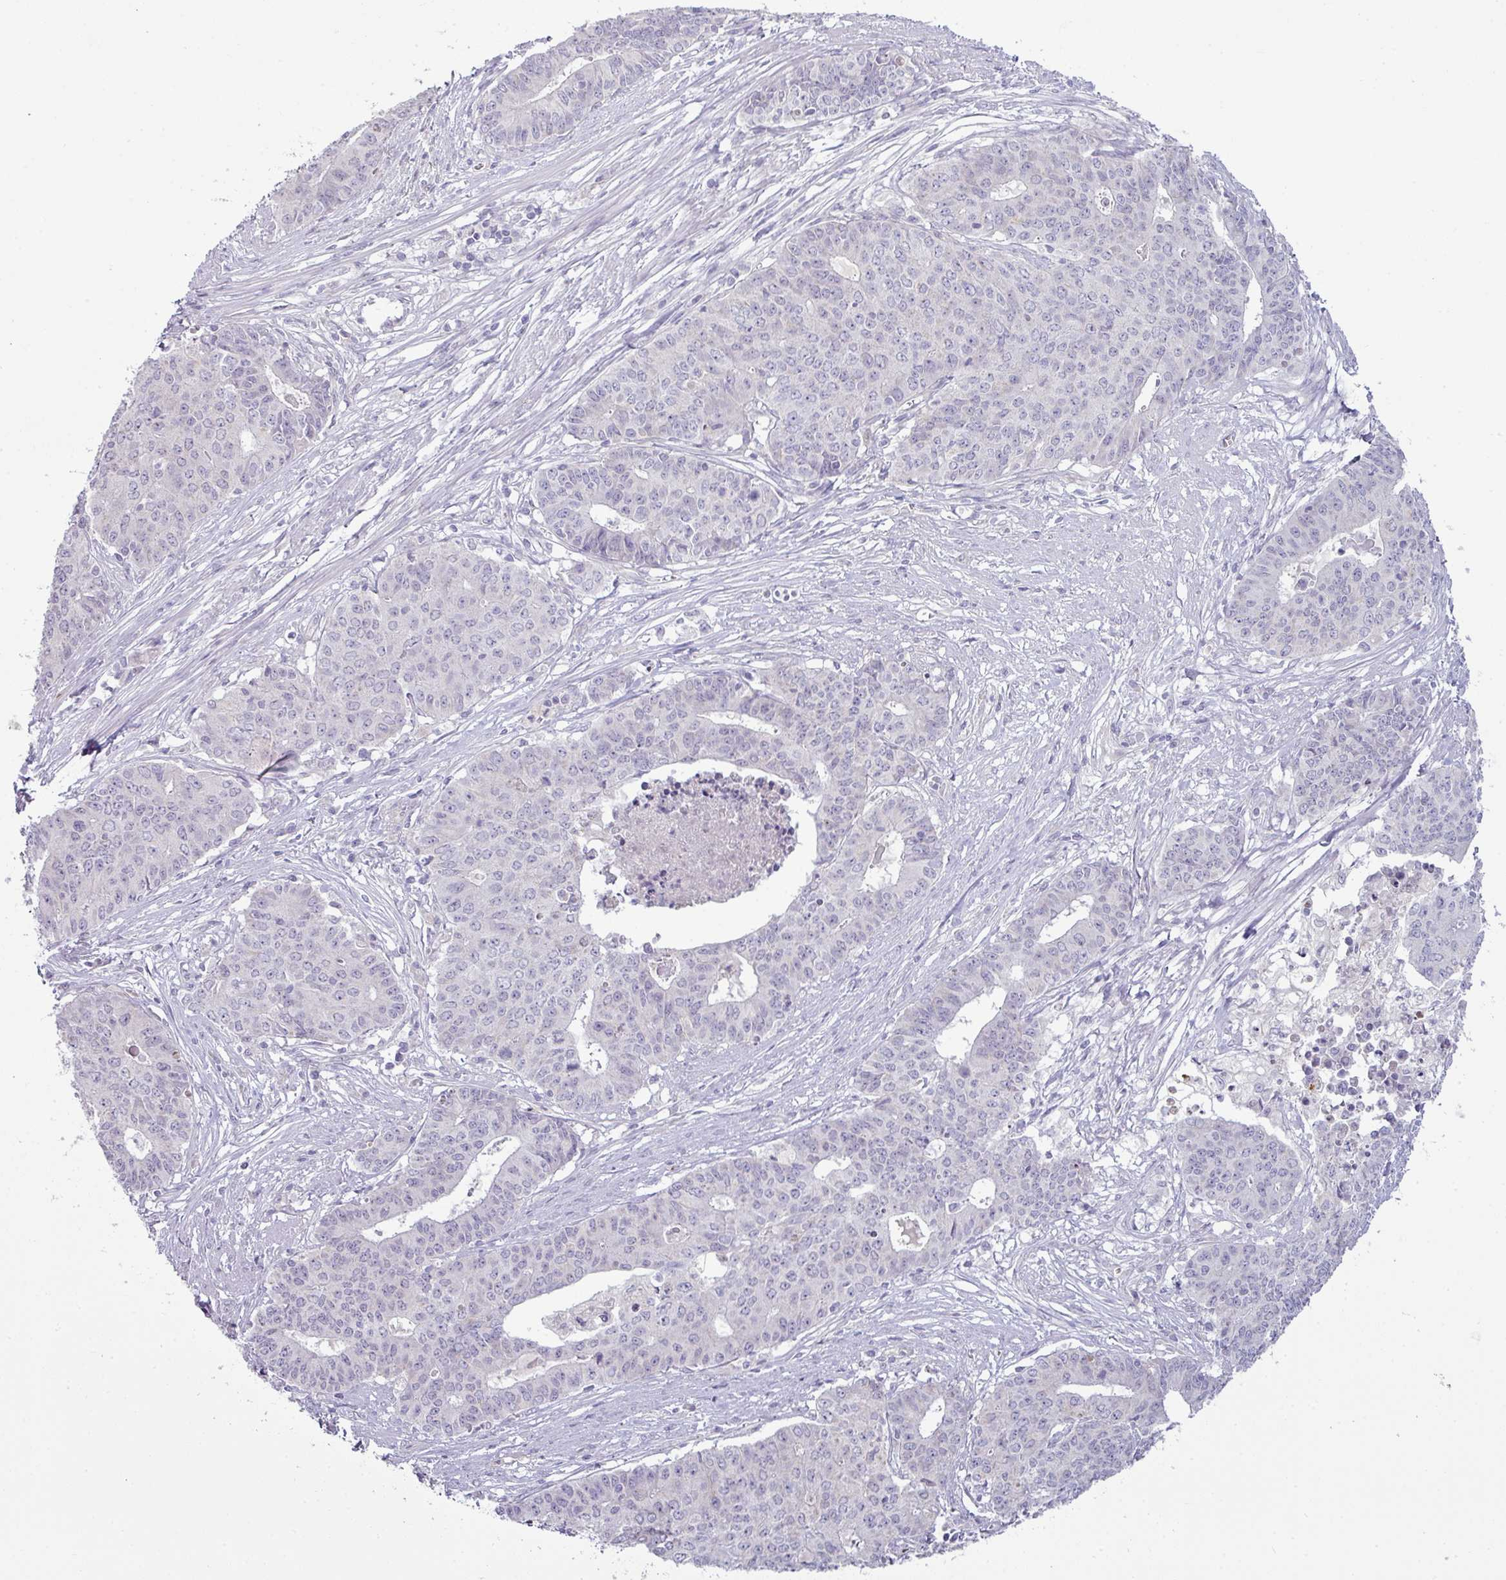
{"staining": {"intensity": "negative", "quantity": "none", "location": "none"}, "tissue": "endometrial cancer", "cell_type": "Tumor cells", "image_type": "cancer", "snomed": [{"axis": "morphology", "description": "Adenocarcinoma, NOS"}, {"axis": "topography", "description": "Endometrium"}], "caption": "Endometrial adenocarcinoma was stained to show a protein in brown. There is no significant staining in tumor cells.", "gene": "HBEGF", "patient": {"sex": "female", "age": 59}}